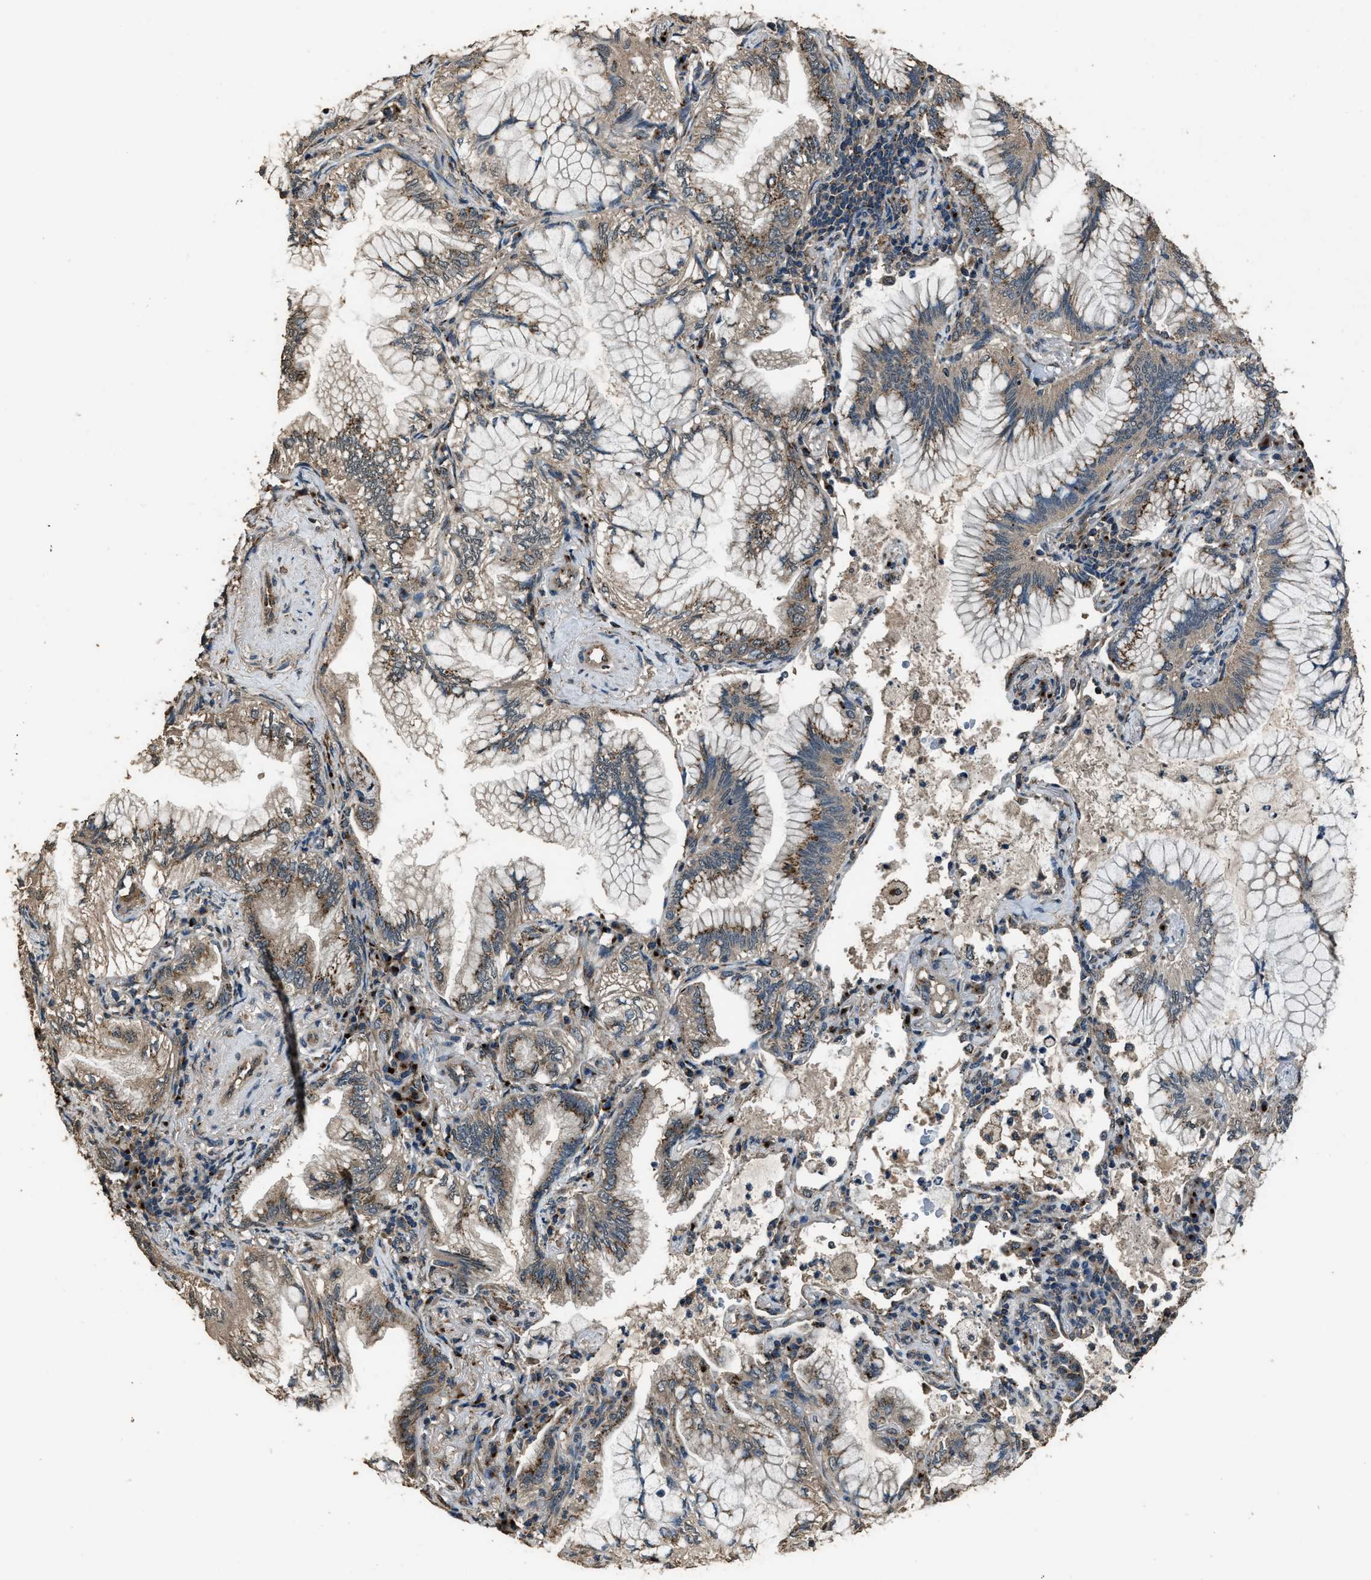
{"staining": {"intensity": "weak", "quantity": ">75%", "location": "cytoplasmic/membranous"}, "tissue": "lung cancer", "cell_type": "Tumor cells", "image_type": "cancer", "snomed": [{"axis": "morphology", "description": "Adenocarcinoma, NOS"}, {"axis": "topography", "description": "Lung"}], "caption": "Lung adenocarcinoma stained with immunohistochemistry shows weak cytoplasmic/membranous positivity in approximately >75% of tumor cells.", "gene": "SLC38A10", "patient": {"sex": "female", "age": 70}}